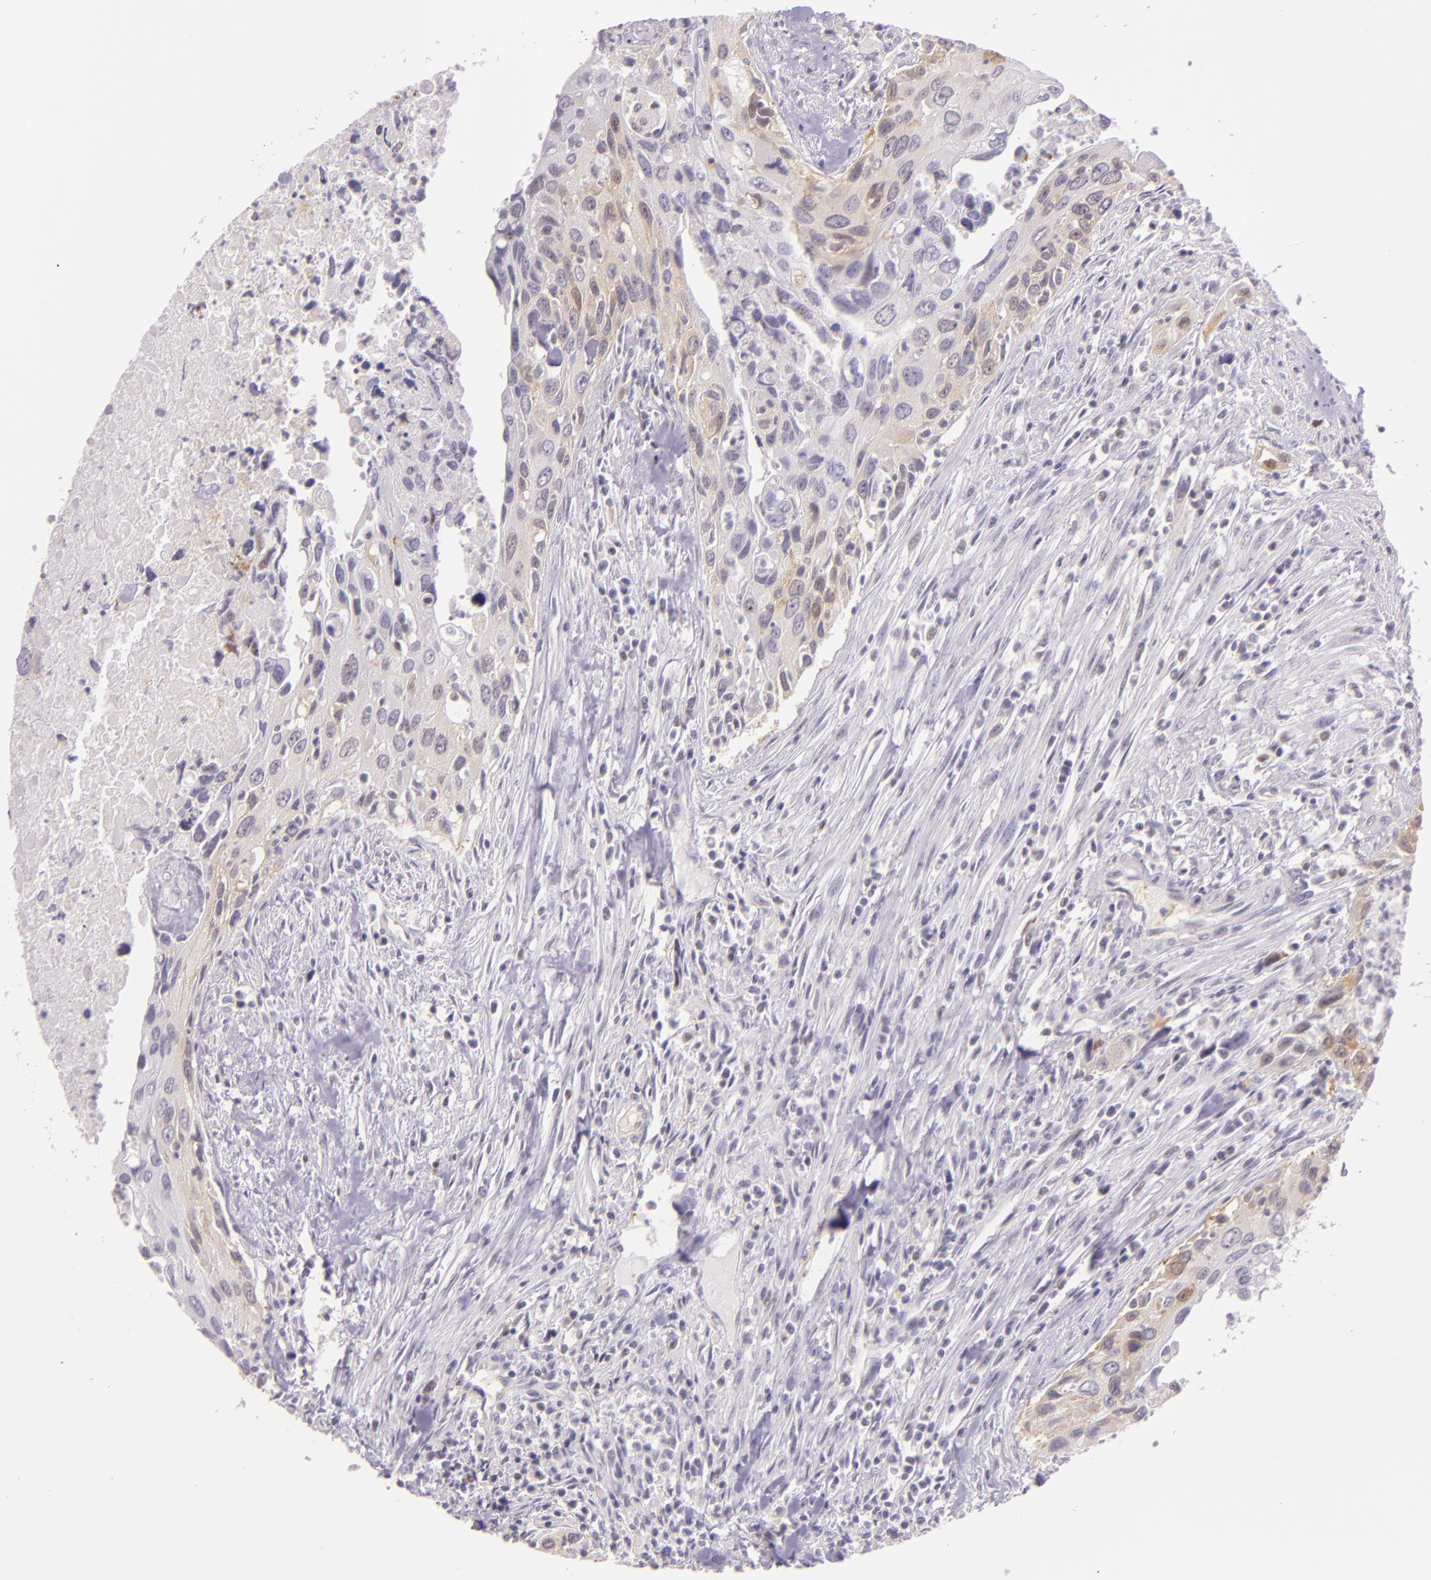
{"staining": {"intensity": "weak", "quantity": "25%-75%", "location": "cytoplasmic/membranous"}, "tissue": "urothelial cancer", "cell_type": "Tumor cells", "image_type": "cancer", "snomed": [{"axis": "morphology", "description": "Urothelial carcinoma, High grade"}, {"axis": "topography", "description": "Urinary bladder"}], "caption": "High-power microscopy captured an immunohistochemistry image of high-grade urothelial carcinoma, revealing weak cytoplasmic/membranous expression in approximately 25%-75% of tumor cells.", "gene": "HSPA8", "patient": {"sex": "male", "age": 71}}